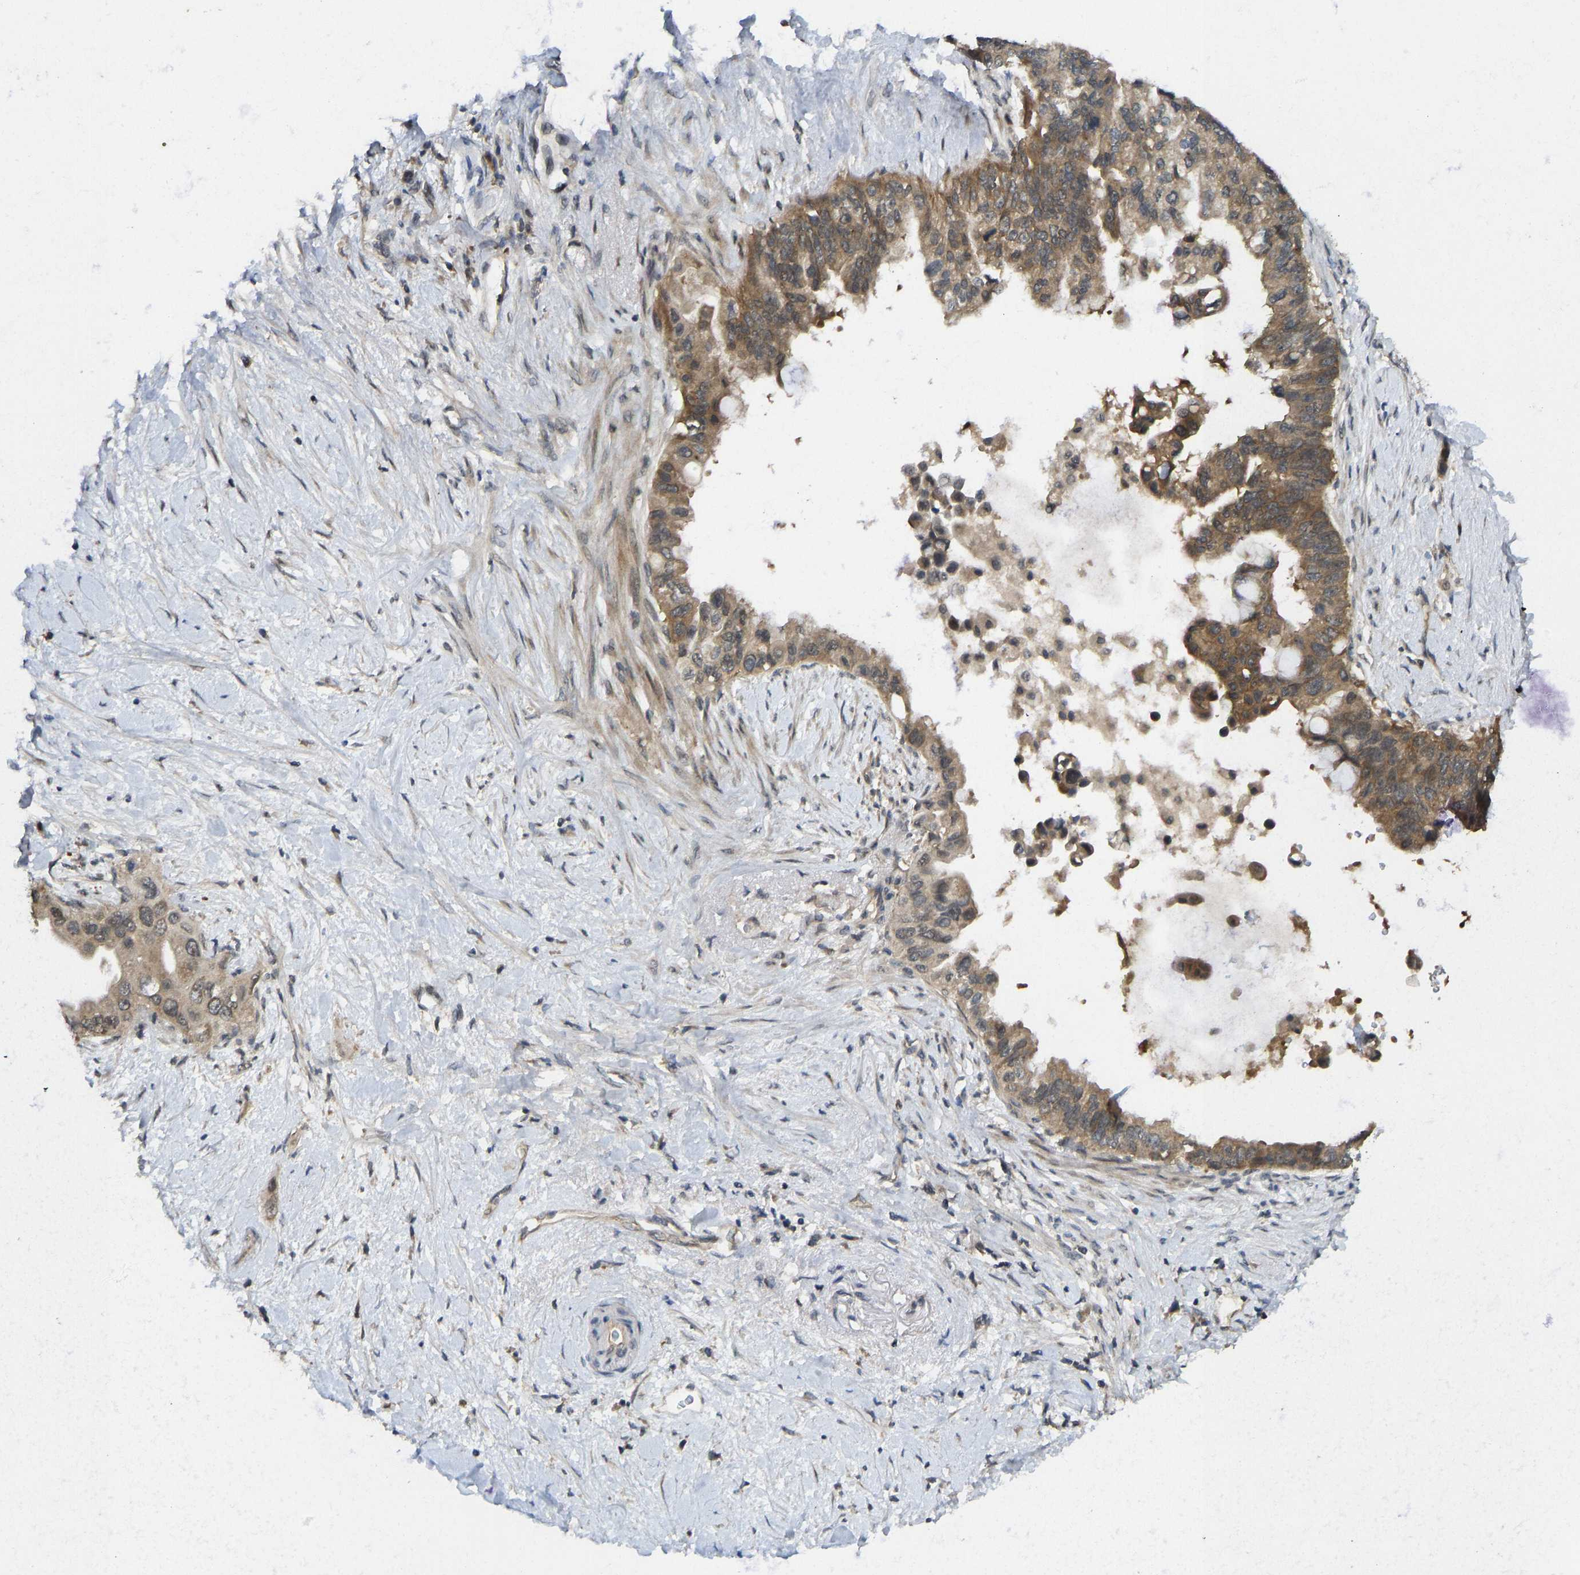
{"staining": {"intensity": "moderate", "quantity": ">75%", "location": "cytoplasmic/membranous"}, "tissue": "pancreatic cancer", "cell_type": "Tumor cells", "image_type": "cancer", "snomed": [{"axis": "morphology", "description": "Adenocarcinoma, NOS"}, {"axis": "topography", "description": "Pancreas"}], "caption": "Immunohistochemical staining of human pancreatic cancer demonstrates medium levels of moderate cytoplasmic/membranous expression in approximately >75% of tumor cells.", "gene": "NDRG3", "patient": {"sex": "female", "age": 56}}